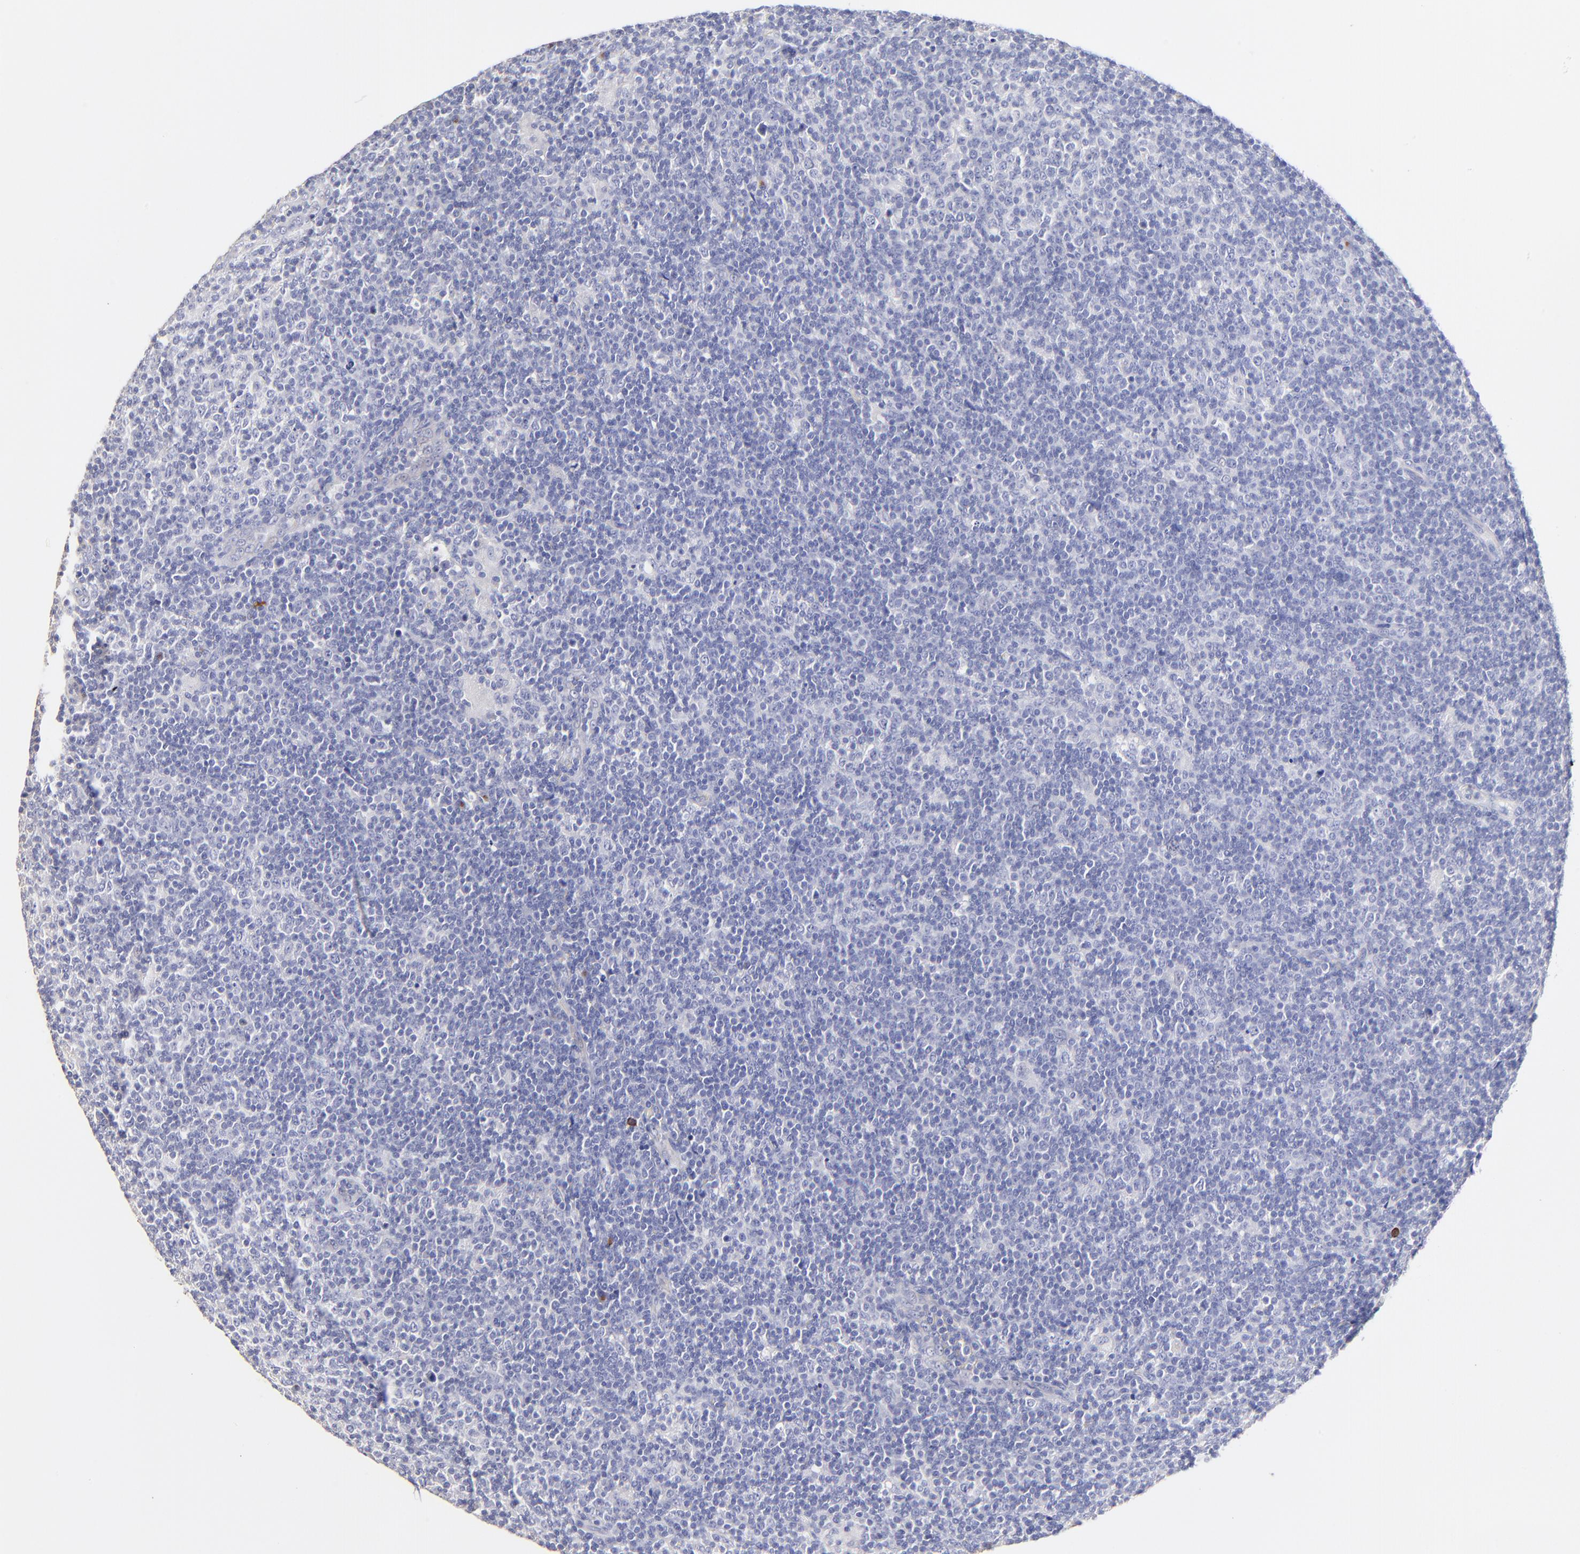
{"staining": {"intensity": "negative", "quantity": "none", "location": "none"}, "tissue": "lymphoma", "cell_type": "Tumor cells", "image_type": "cancer", "snomed": [{"axis": "morphology", "description": "Malignant lymphoma, non-Hodgkin's type, Low grade"}, {"axis": "topography", "description": "Lymph node"}], "caption": "This is an immunohistochemistry photomicrograph of low-grade malignant lymphoma, non-Hodgkin's type. There is no expression in tumor cells.", "gene": "ASB9", "patient": {"sex": "male", "age": 70}}